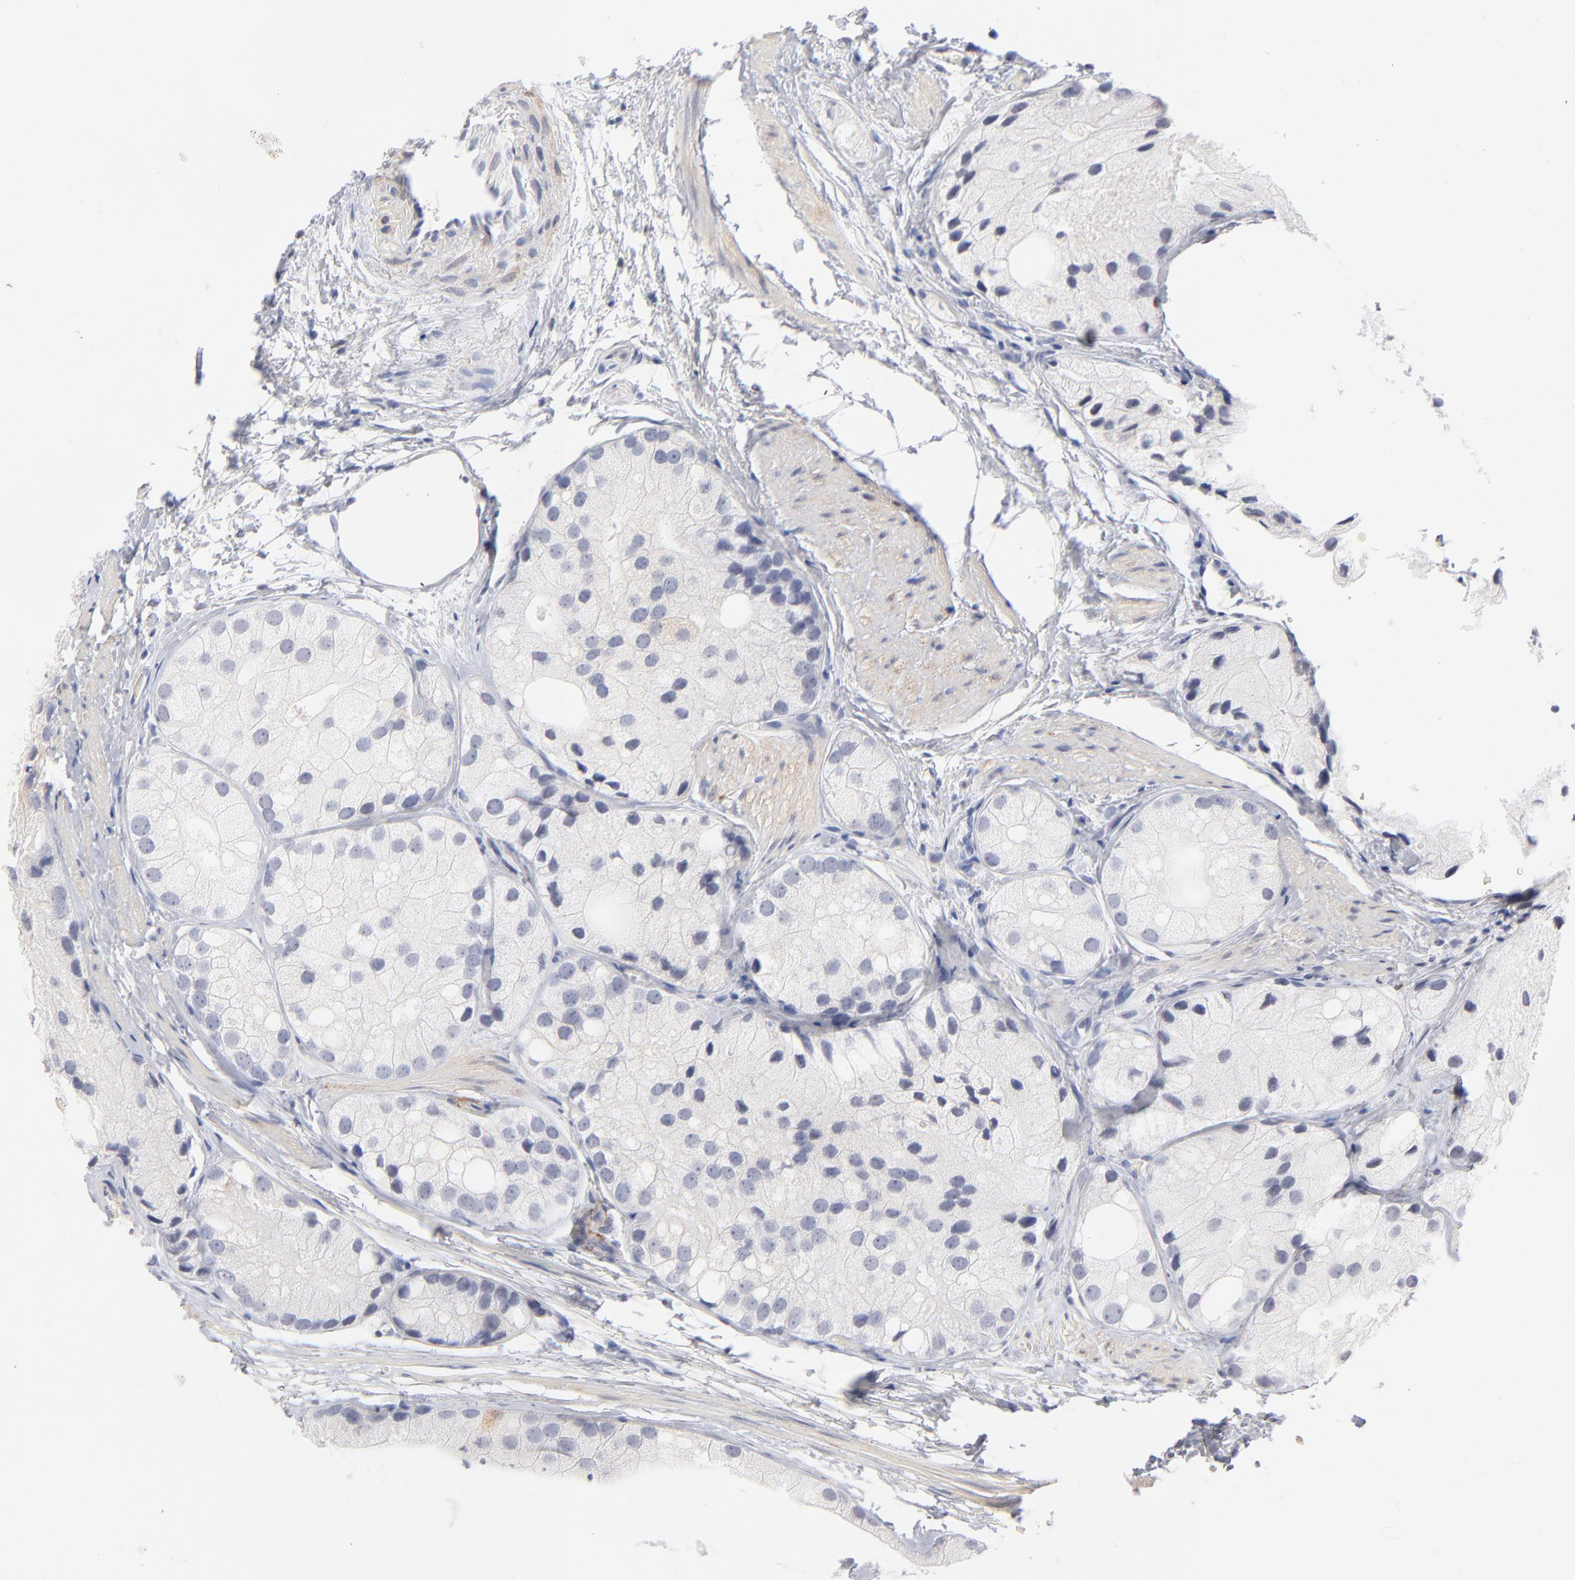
{"staining": {"intensity": "negative", "quantity": "none", "location": "none"}, "tissue": "prostate cancer", "cell_type": "Tumor cells", "image_type": "cancer", "snomed": [{"axis": "morphology", "description": "Adenocarcinoma, Low grade"}, {"axis": "topography", "description": "Prostate"}], "caption": "High power microscopy micrograph of an IHC micrograph of prostate cancer (adenocarcinoma (low-grade)), revealing no significant staining in tumor cells. (DAB immunohistochemistry with hematoxylin counter stain).", "gene": "MID1", "patient": {"sex": "male", "age": 69}}